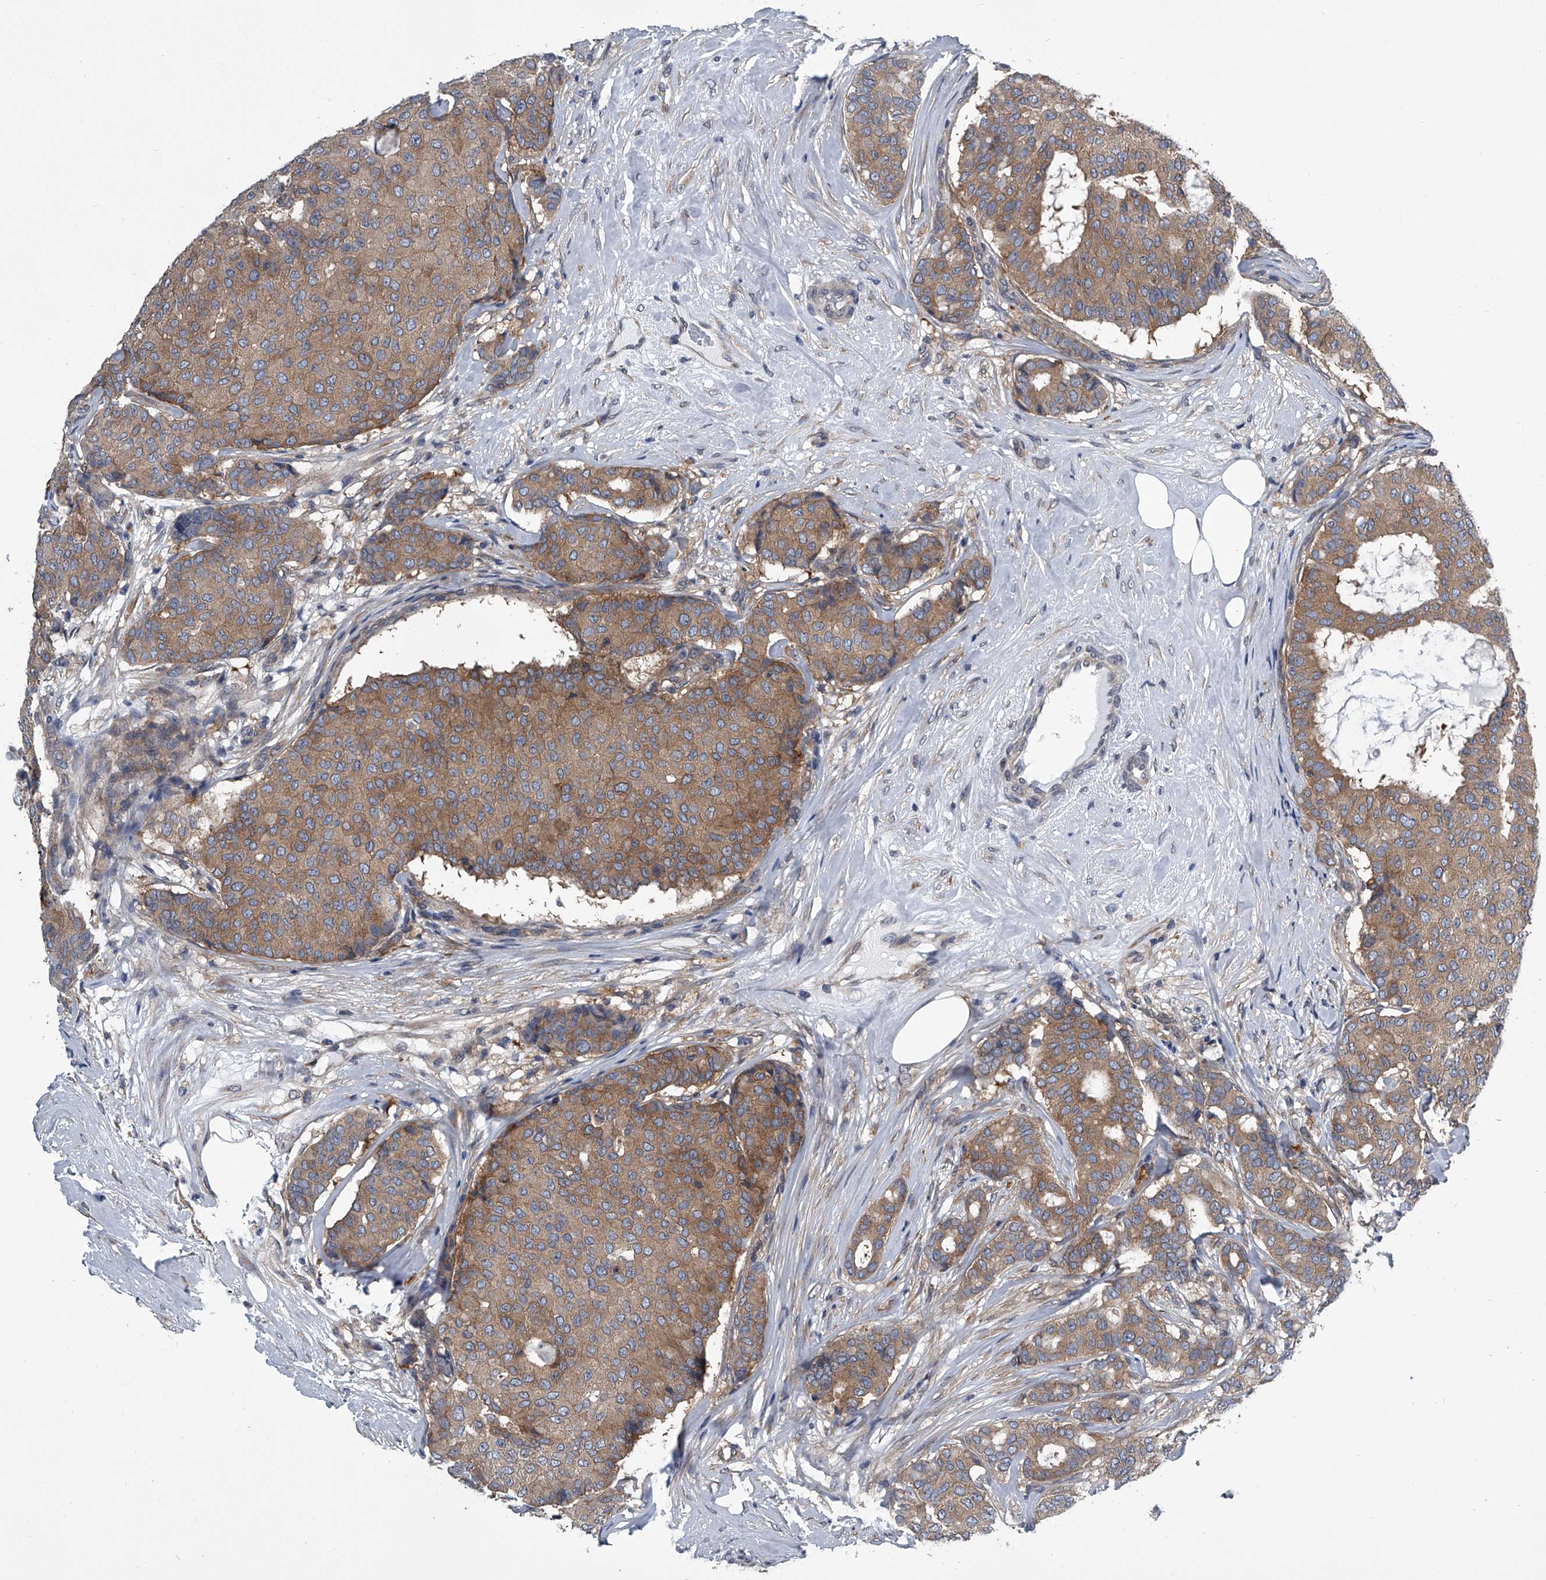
{"staining": {"intensity": "moderate", "quantity": ">75%", "location": "cytoplasmic/membranous"}, "tissue": "breast cancer", "cell_type": "Tumor cells", "image_type": "cancer", "snomed": [{"axis": "morphology", "description": "Duct carcinoma"}, {"axis": "topography", "description": "Breast"}], "caption": "Immunohistochemical staining of breast cancer displays medium levels of moderate cytoplasmic/membranous protein positivity in approximately >75% of tumor cells.", "gene": "PPP2R5D", "patient": {"sex": "female", "age": 75}}